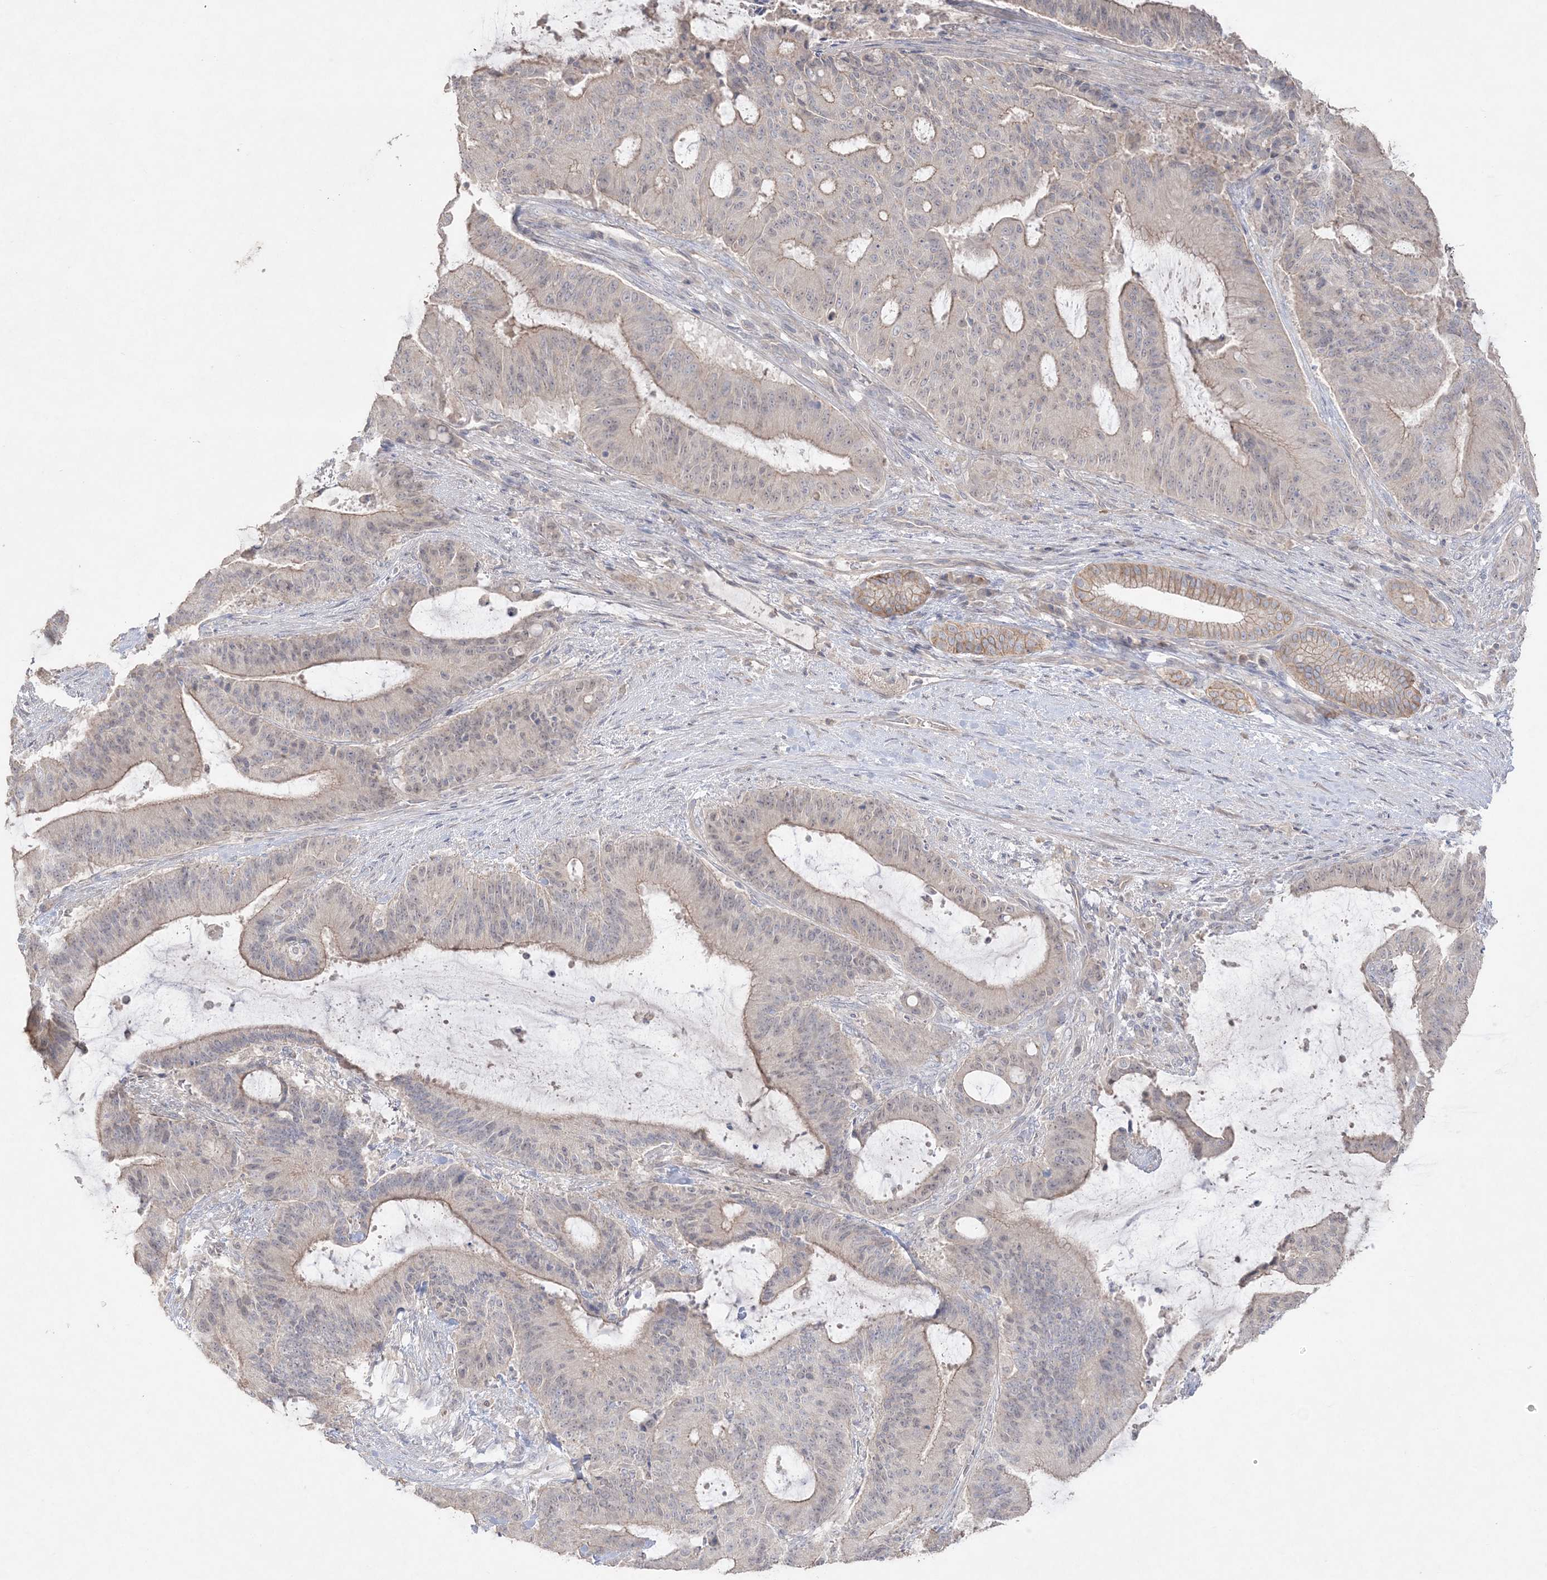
{"staining": {"intensity": "weak", "quantity": "25%-75%", "location": "cytoplasmic/membranous"}, "tissue": "liver cancer", "cell_type": "Tumor cells", "image_type": "cancer", "snomed": [{"axis": "morphology", "description": "Normal tissue, NOS"}, {"axis": "morphology", "description": "Cholangiocarcinoma"}, {"axis": "topography", "description": "Liver"}, {"axis": "topography", "description": "Peripheral nerve tissue"}], "caption": "Weak cytoplasmic/membranous expression is present in about 25%-75% of tumor cells in cholangiocarcinoma (liver). The staining was performed using DAB, with brown indicating positive protein expression. Nuclei are stained blue with hematoxylin.", "gene": "SH3BP4", "patient": {"sex": "female", "age": 73}}